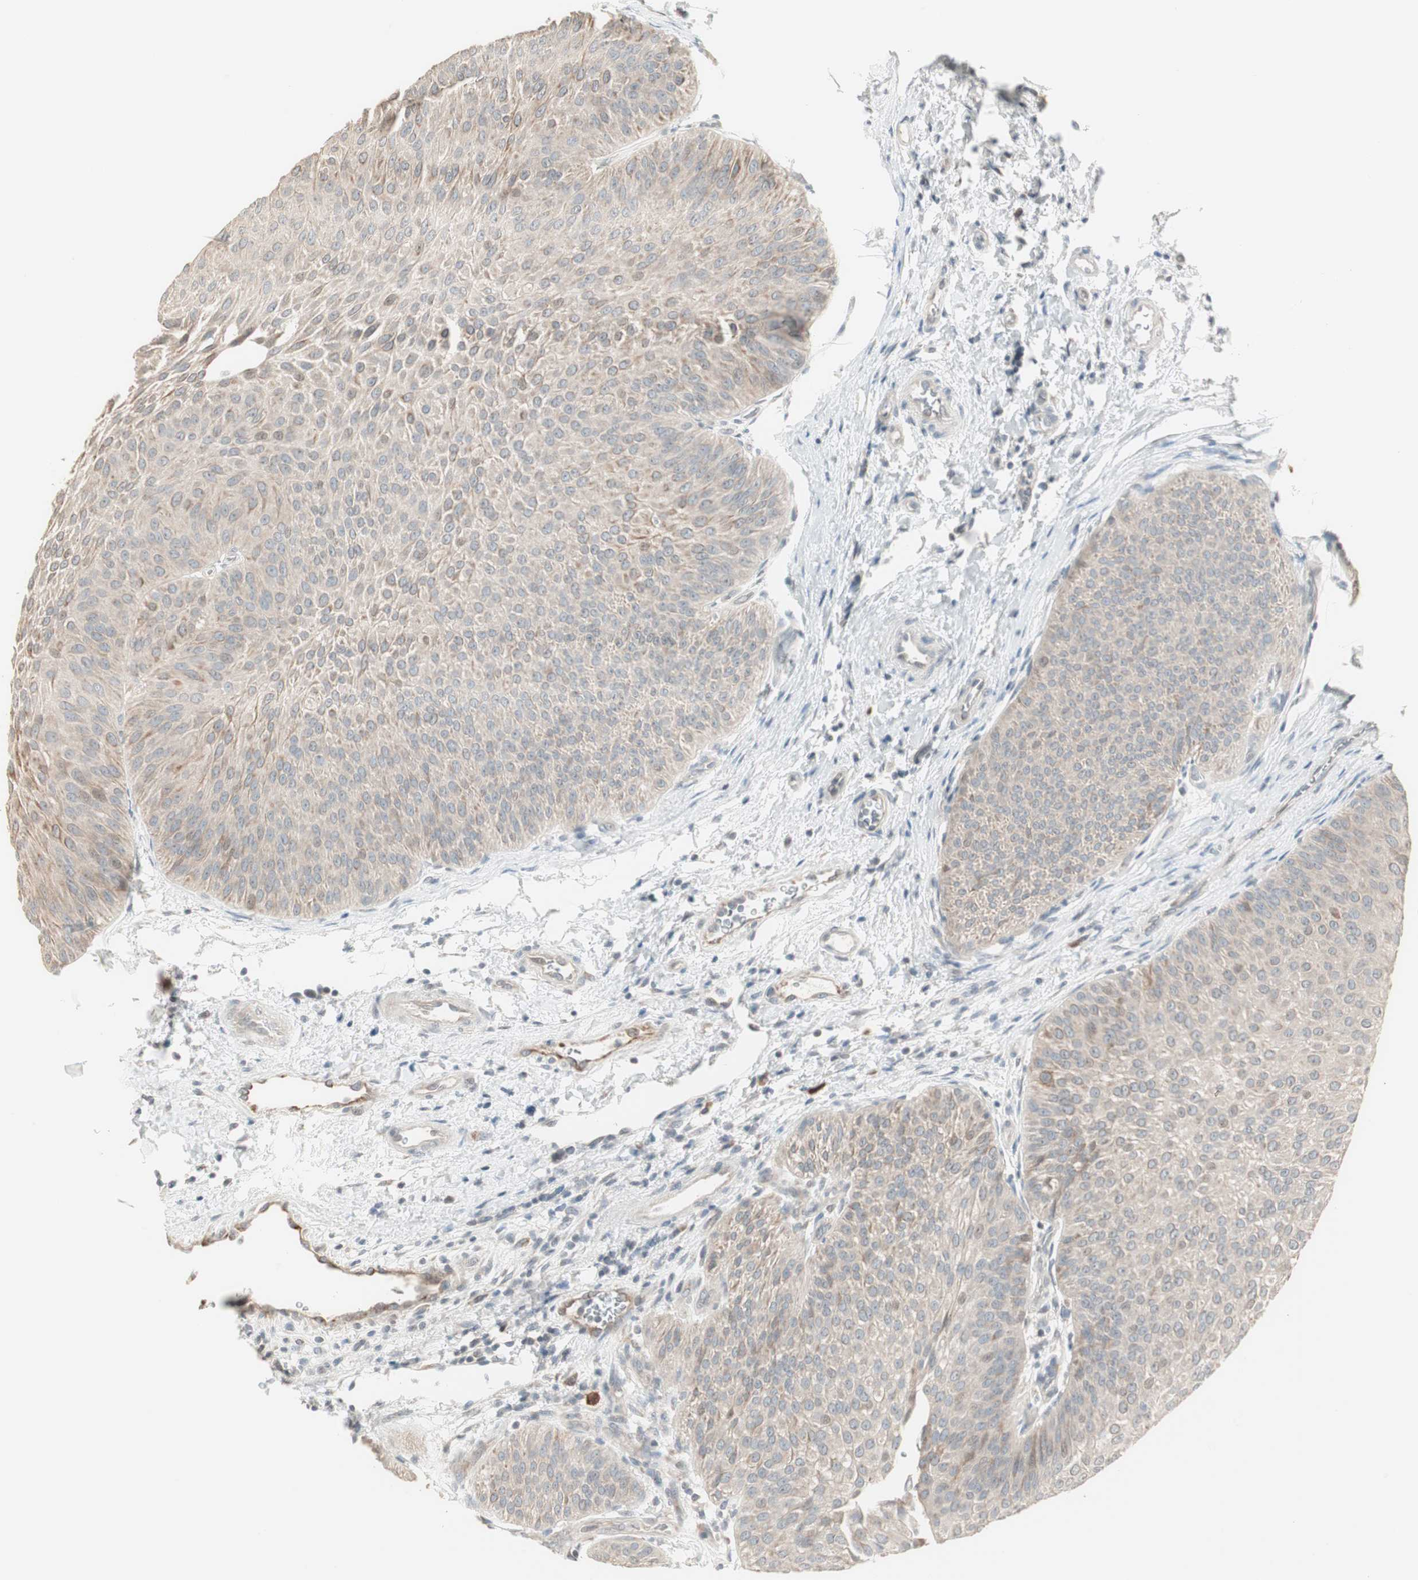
{"staining": {"intensity": "moderate", "quantity": "<25%", "location": "cytoplasmic/membranous"}, "tissue": "urothelial cancer", "cell_type": "Tumor cells", "image_type": "cancer", "snomed": [{"axis": "morphology", "description": "Urothelial carcinoma, Low grade"}, {"axis": "topography", "description": "Urinary bladder"}], "caption": "Immunohistochemistry (IHC) of low-grade urothelial carcinoma exhibits low levels of moderate cytoplasmic/membranous expression in approximately <25% of tumor cells.", "gene": "PDZK1", "patient": {"sex": "female", "age": 60}}